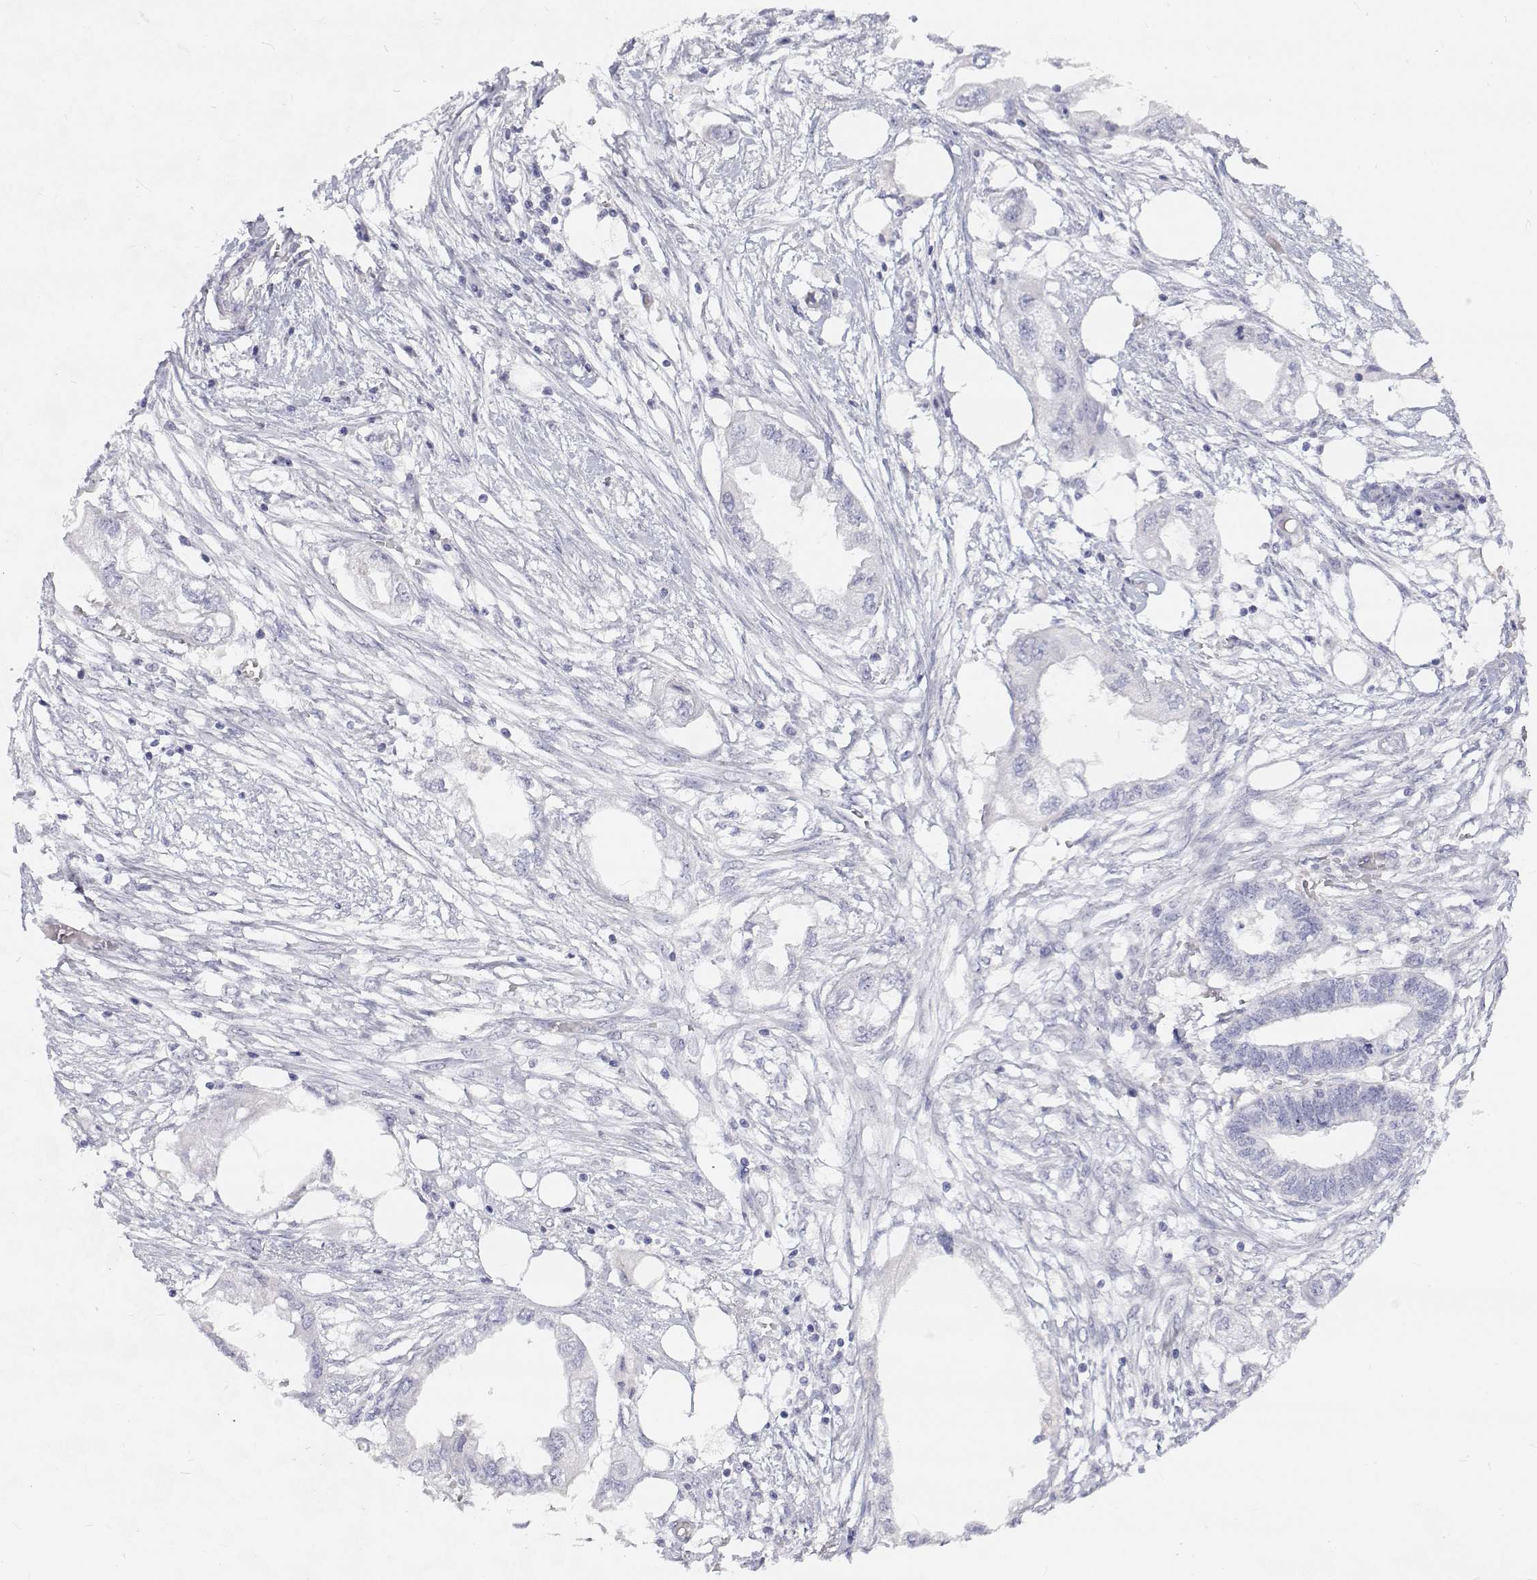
{"staining": {"intensity": "negative", "quantity": "none", "location": "none"}, "tissue": "endometrial cancer", "cell_type": "Tumor cells", "image_type": "cancer", "snomed": [{"axis": "morphology", "description": "Adenocarcinoma, NOS"}, {"axis": "morphology", "description": "Adenocarcinoma, metastatic, NOS"}, {"axis": "topography", "description": "Adipose tissue"}, {"axis": "topography", "description": "Endometrium"}], "caption": "Tumor cells show no significant protein positivity in adenocarcinoma (endometrial). Nuclei are stained in blue.", "gene": "NCR2", "patient": {"sex": "female", "age": 67}}